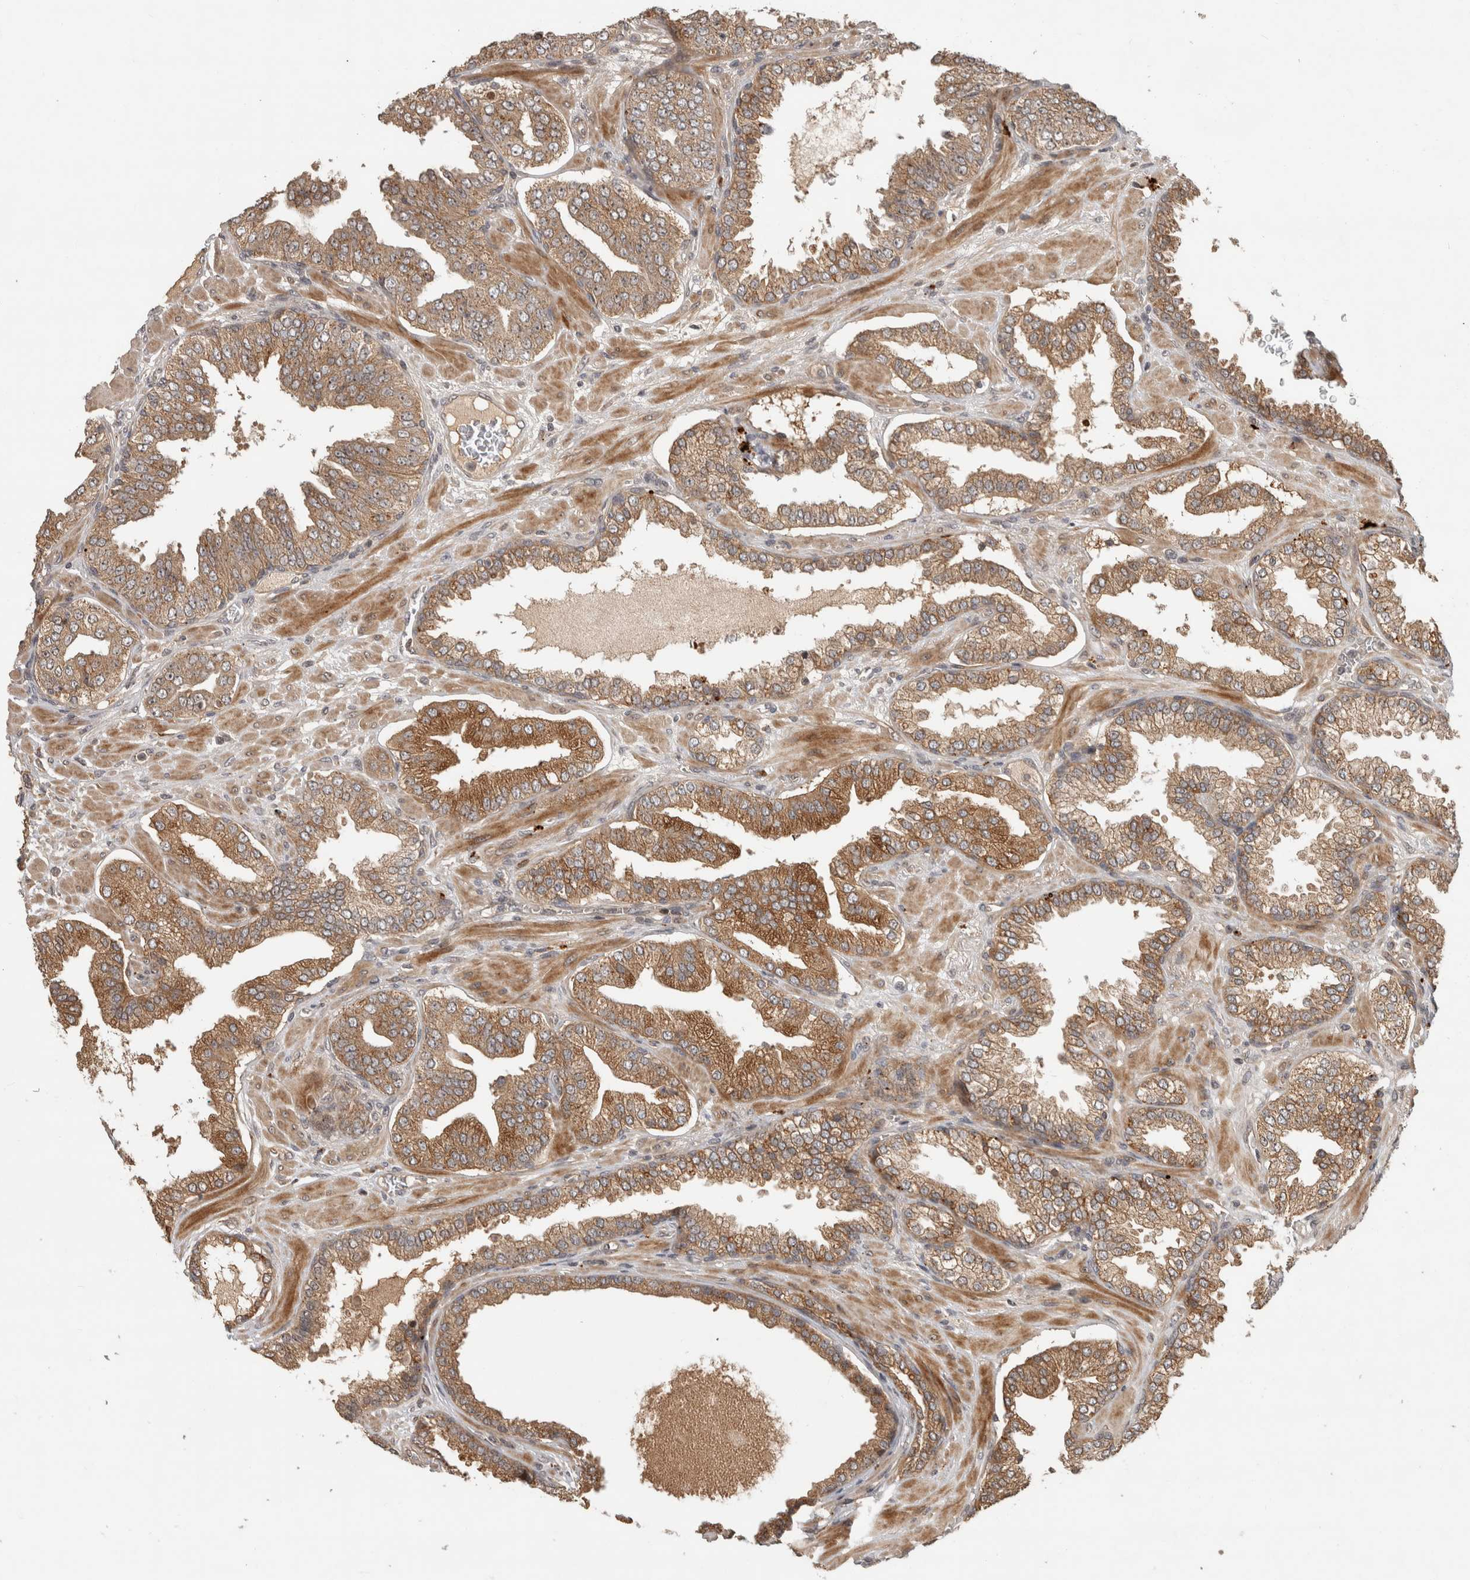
{"staining": {"intensity": "moderate", "quantity": ">75%", "location": "cytoplasmic/membranous"}, "tissue": "prostate cancer", "cell_type": "Tumor cells", "image_type": "cancer", "snomed": [{"axis": "morphology", "description": "Adenocarcinoma, Low grade"}, {"axis": "topography", "description": "Prostate"}], "caption": "Immunohistochemical staining of human prostate cancer demonstrates moderate cytoplasmic/membranous protein positivity in approximately >75% of tumor cells.", "gene": "PITPNC1", "patient": {"sex": "male", "age": 62}}